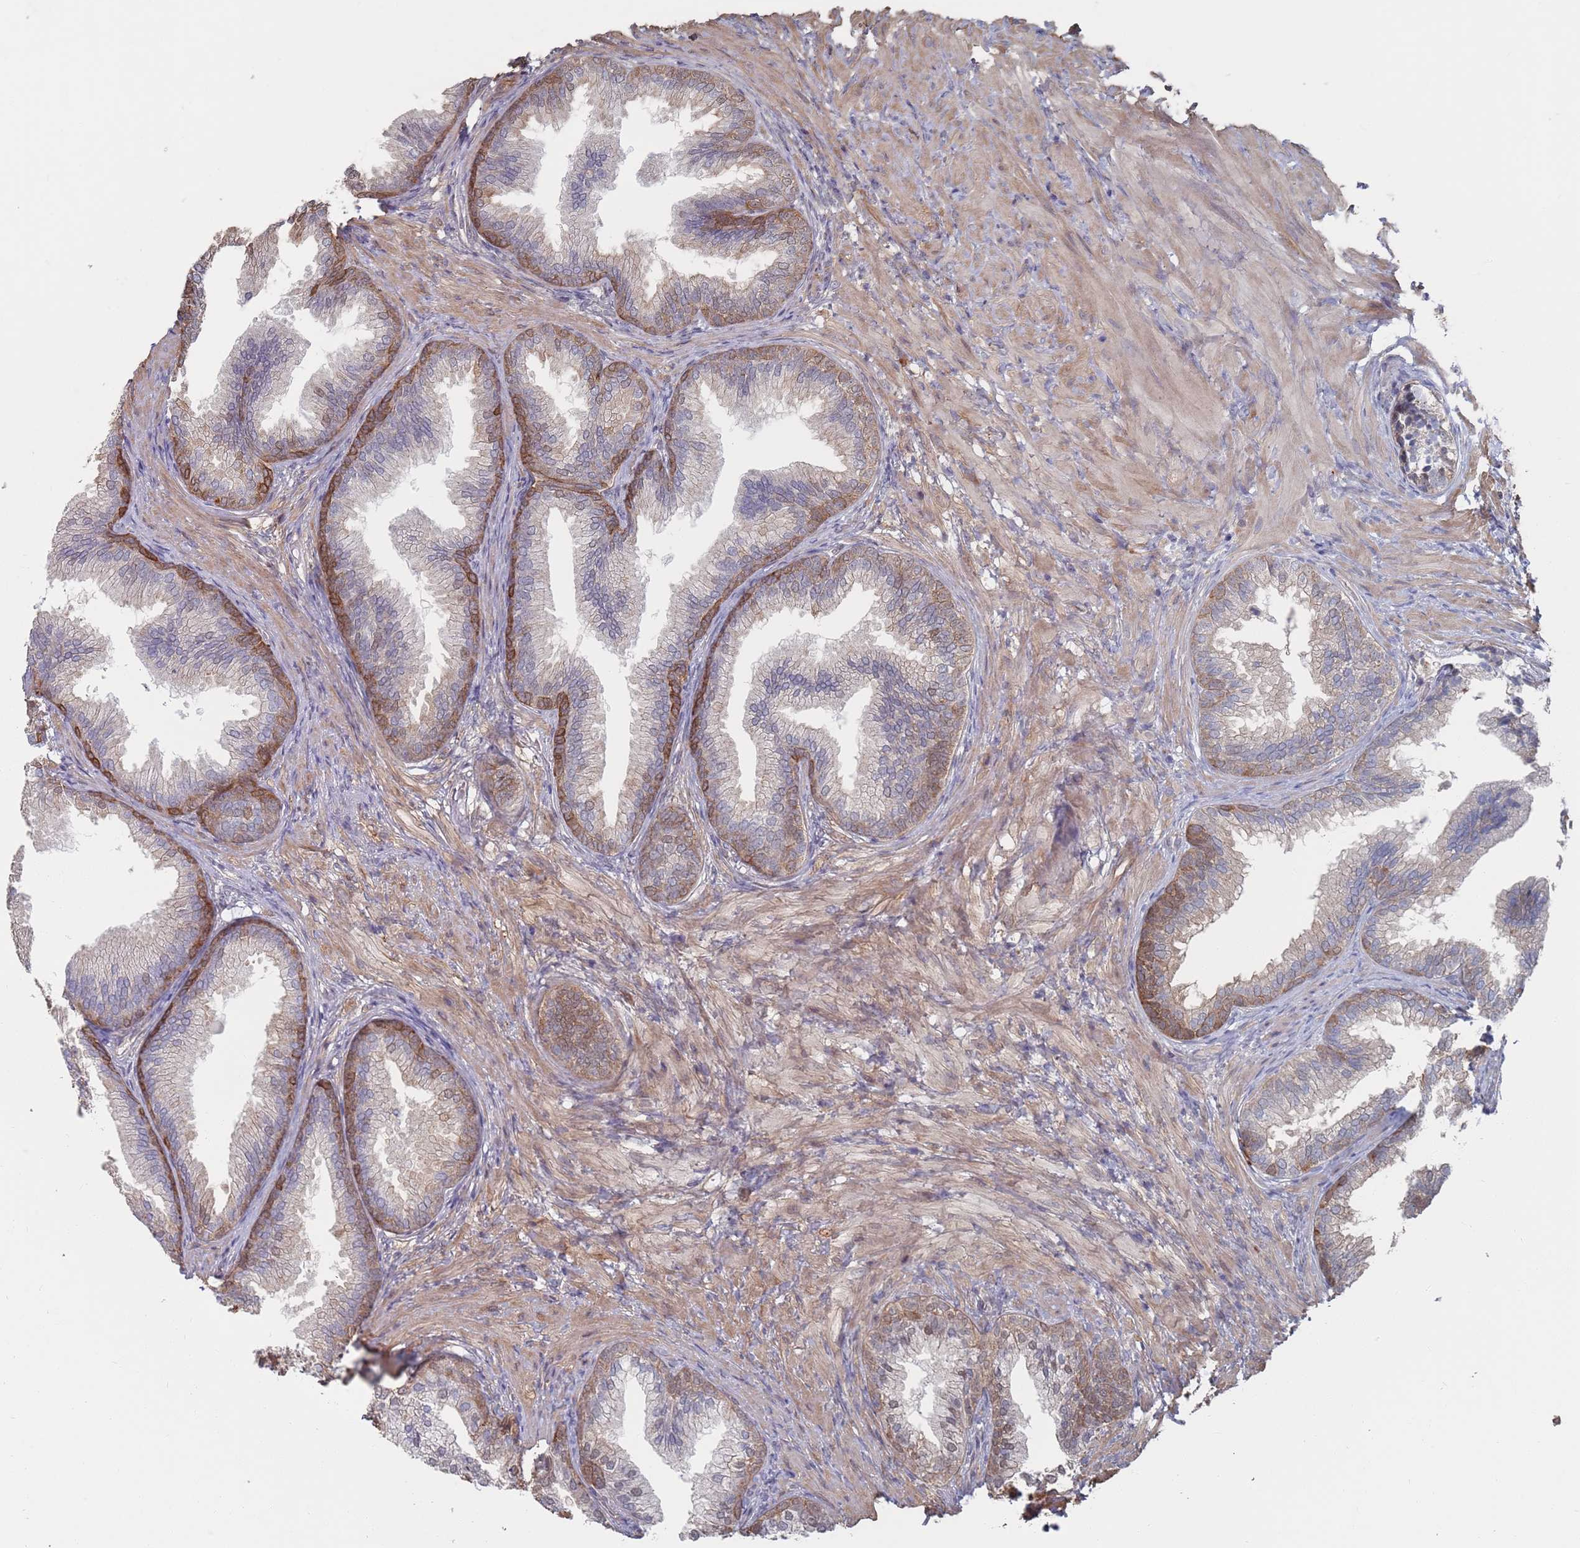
{"staining": {"intensity": "strong", "quantity": "<25%", "location": "cytoplasmic/membranous"}, "tissue": "prostate", "cell_type": "Glandular cells", "image_type": "normal", "snomed": [{"axis": "morphology", "description": "Normal tissue, NOS"}, {"axis": "topography", "description": "Prostate"}], "caption": "Prostate stained with DAB immunohistochemistry (IHC) exhibits medium levels of strong cytoplasmic/membranous positivity in about <25% of glandular cells.", "gene": "DGKD", "patient": {"sex": "male", "age": 76}}